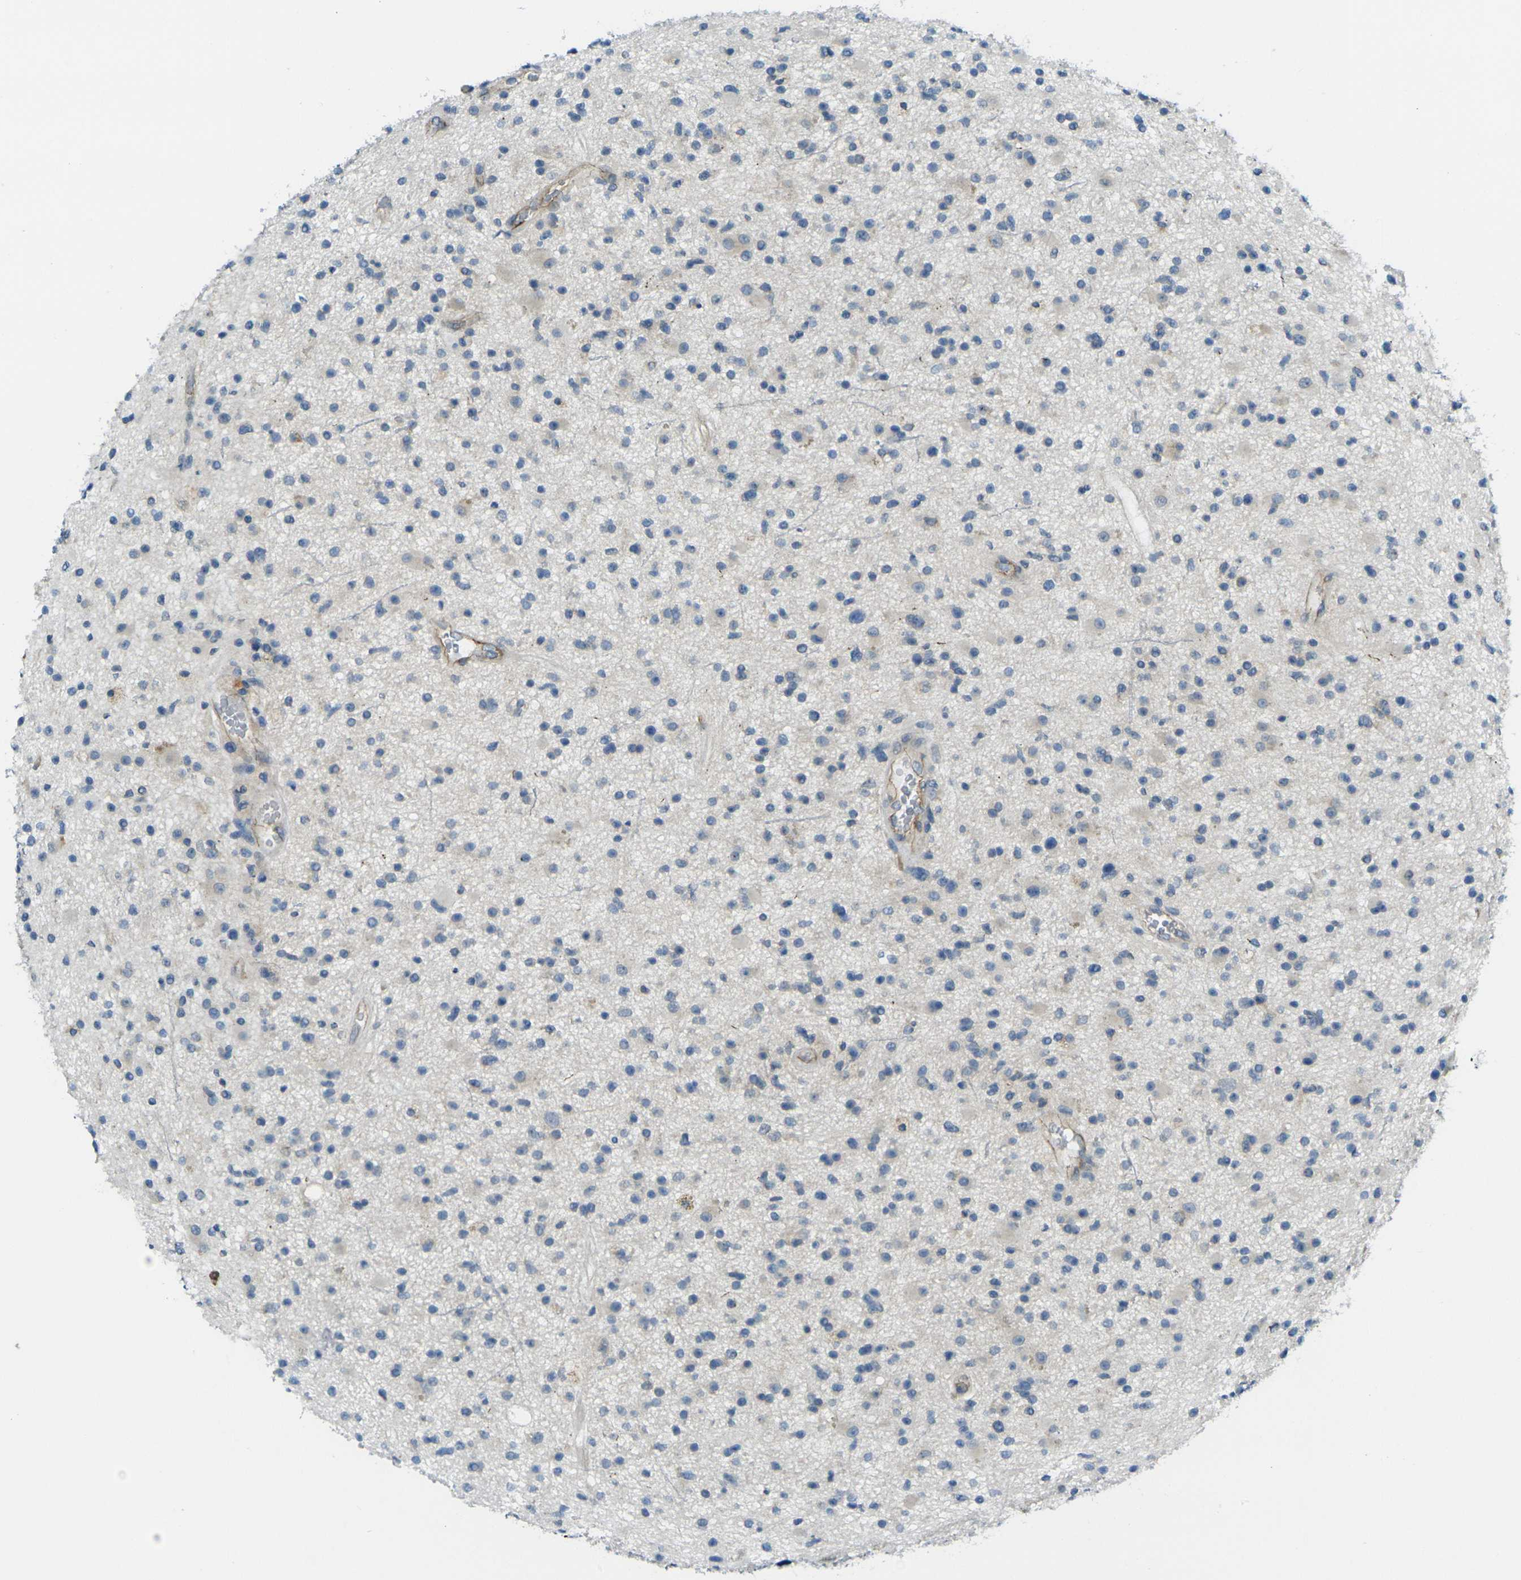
{"staining": {"intensity": "weak", "quantity": "<25%", "location": "cytoplasmic/membranous"}, "tissue": "glioma", "cell_type": "Tumor cells", "image_type": "cancer", "snomed": [{"axis": "morphology", "description": "Glioma, malignant, High grade"}, {"axis": "topography", "description": "Brain"}], "caption": "An IHC micrograph of glioma is shown. There is no staining in tumor cells of glioma.", "gene": "RHBDD1", "patient": {"sex": "male", "age": 33}}